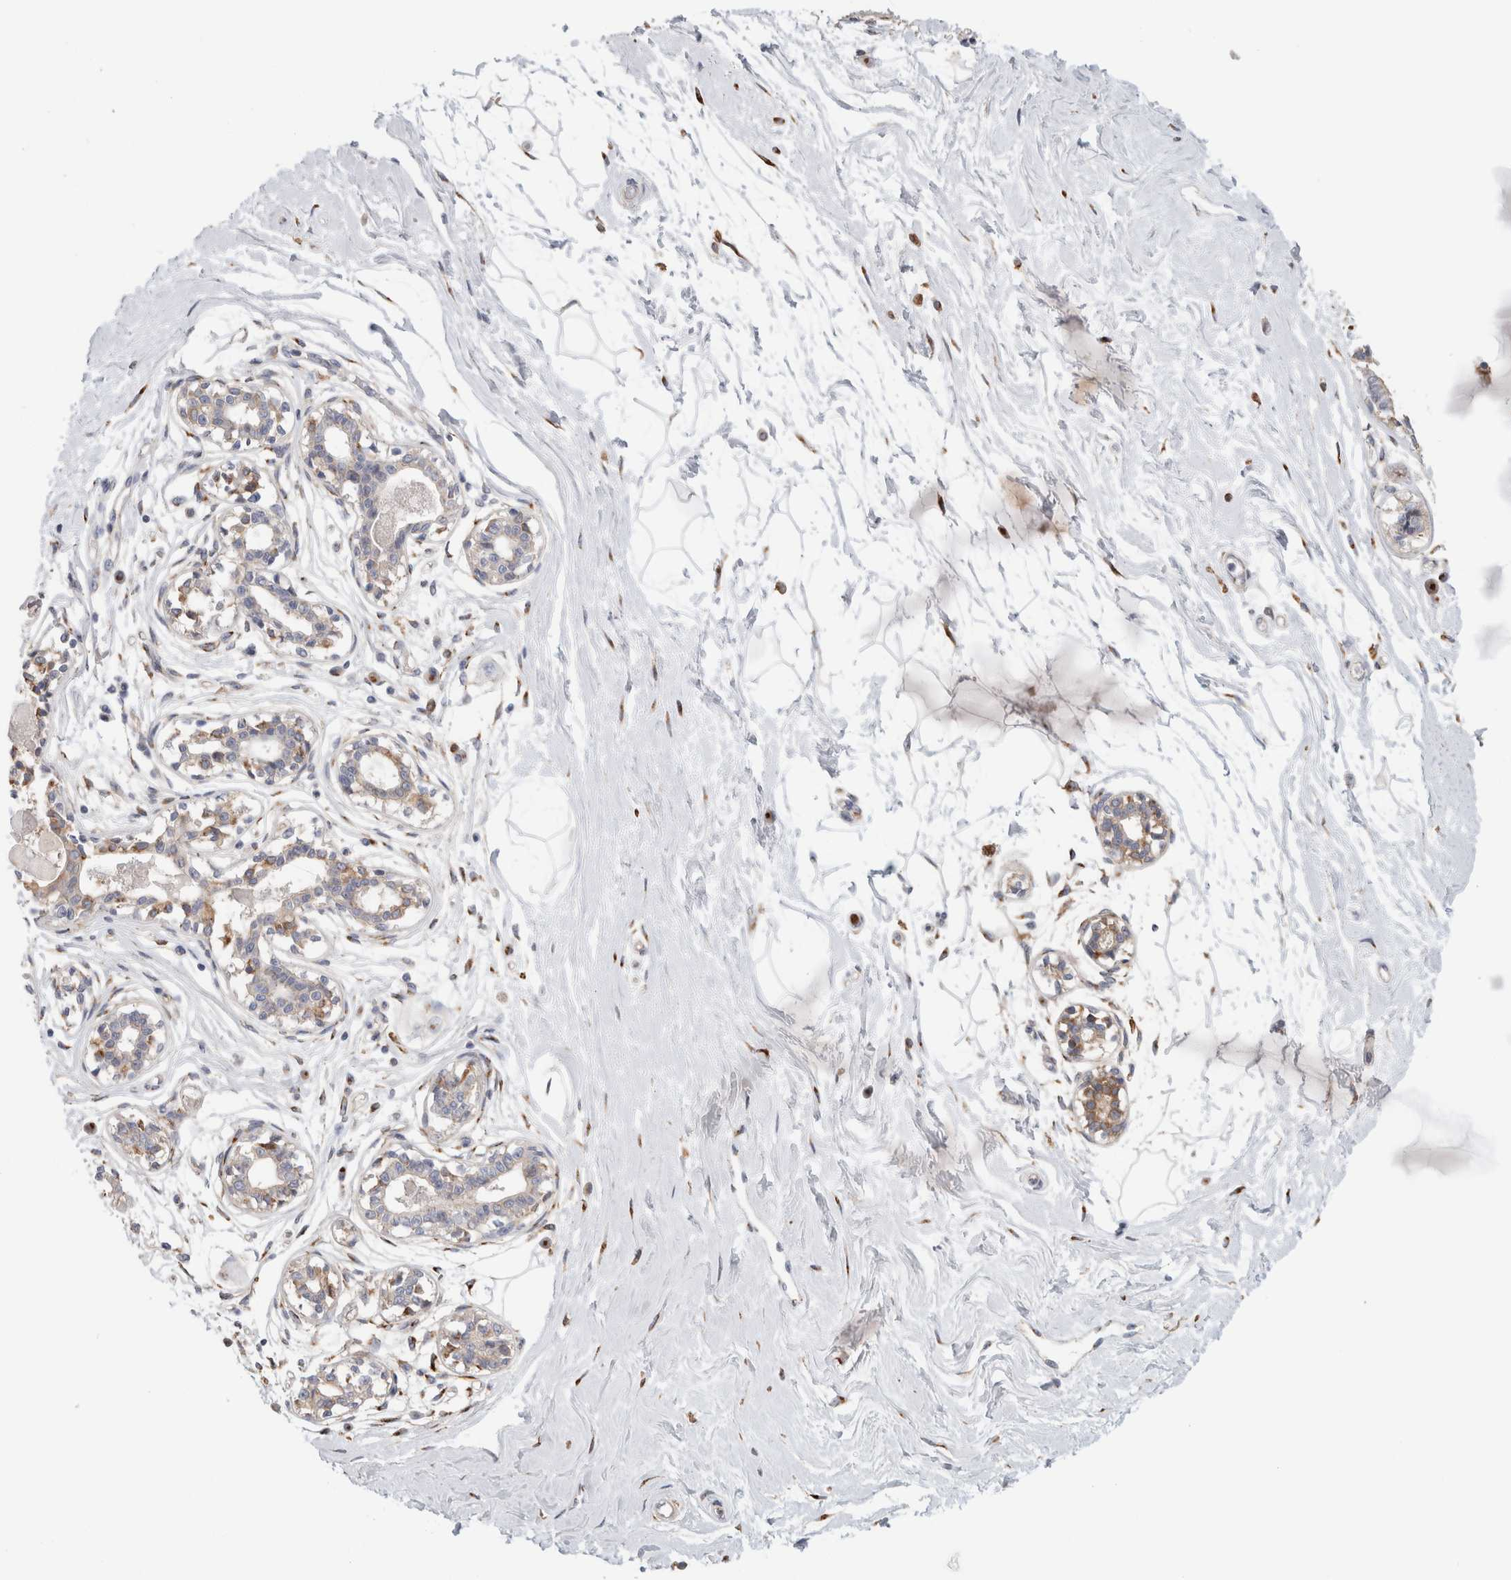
{"staining": {"intensity": "negative", "quantity": "none", "location": "none"}, "tissue": "breast", "cell_type": "Adipocytes", "image_type": "normal", "snomed": [{"axis": "morphology", "description": "Normal tissue, NOS"}, {"axis": "topography", "description": "Breast"}], "caption": "IHC image of benign breast stained for a protein (brown), which shows no positivity in adipocytes. (Brightfield microscopy of DAB immunohistochemistry (IHC) at high magnification).", "gene": "P4HA1", "patient": {"sex": "female", "age": 45}}